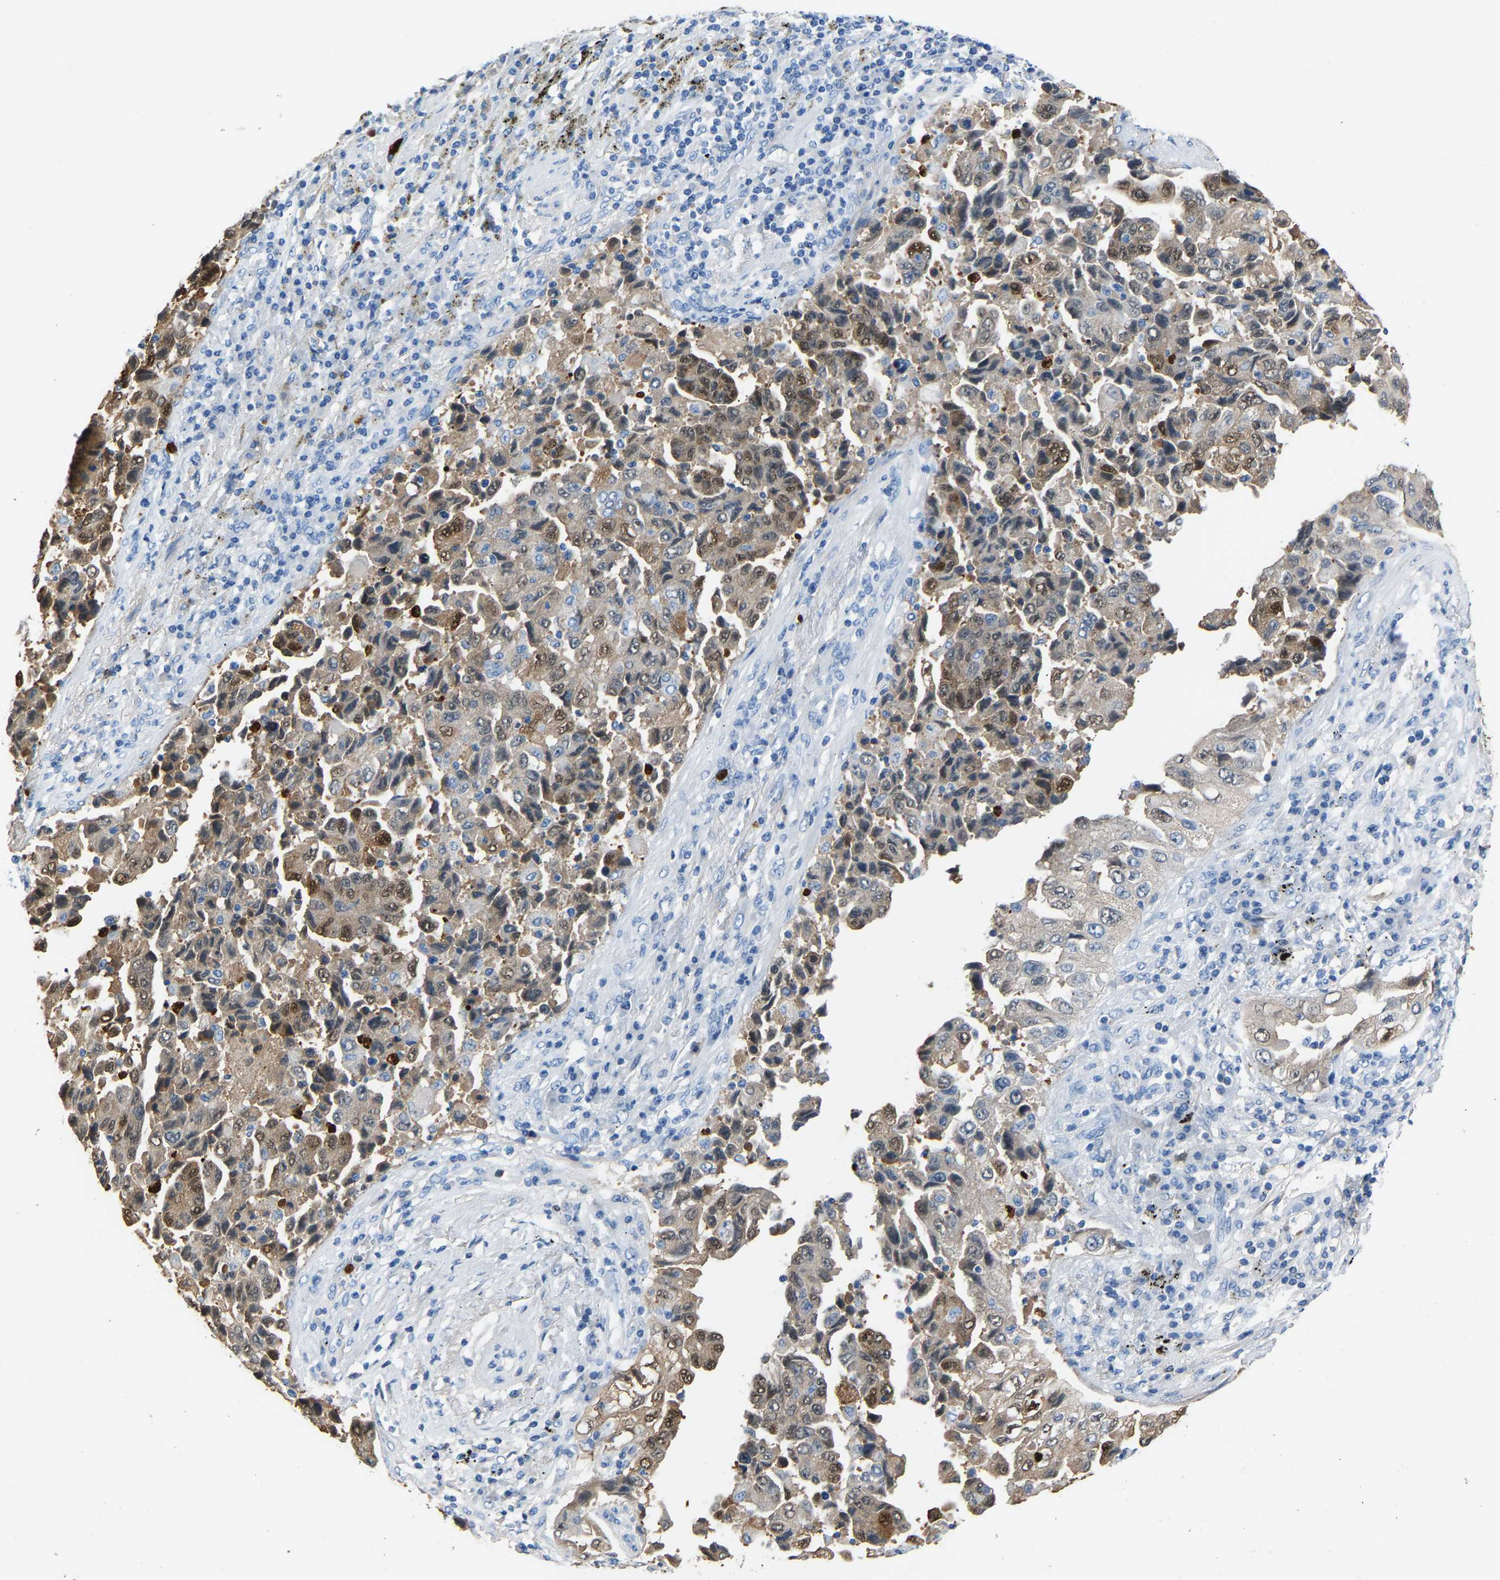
{"staining": {"intensity": "moderate", "quantity": ">75%", "location": "cytoplasmic/membranous,nuclear"}, "tissue": "lung cancer", "cell_type": "Tumor cells", "image_type": "cancer", "snomed": [{"axis": "morphology", "description": "Adenocarcinoma, NOS"}, {"axis": "topography", "description": "Lung"}], "caption": "Lung cancer (adenocarcinoma) tissue exhibits moderate cytoplasmic/membranous and nuclear staining in approximately >75% of tumor cells", "gene": "S100P", "patient": {"sex": "female", "age": 51}}